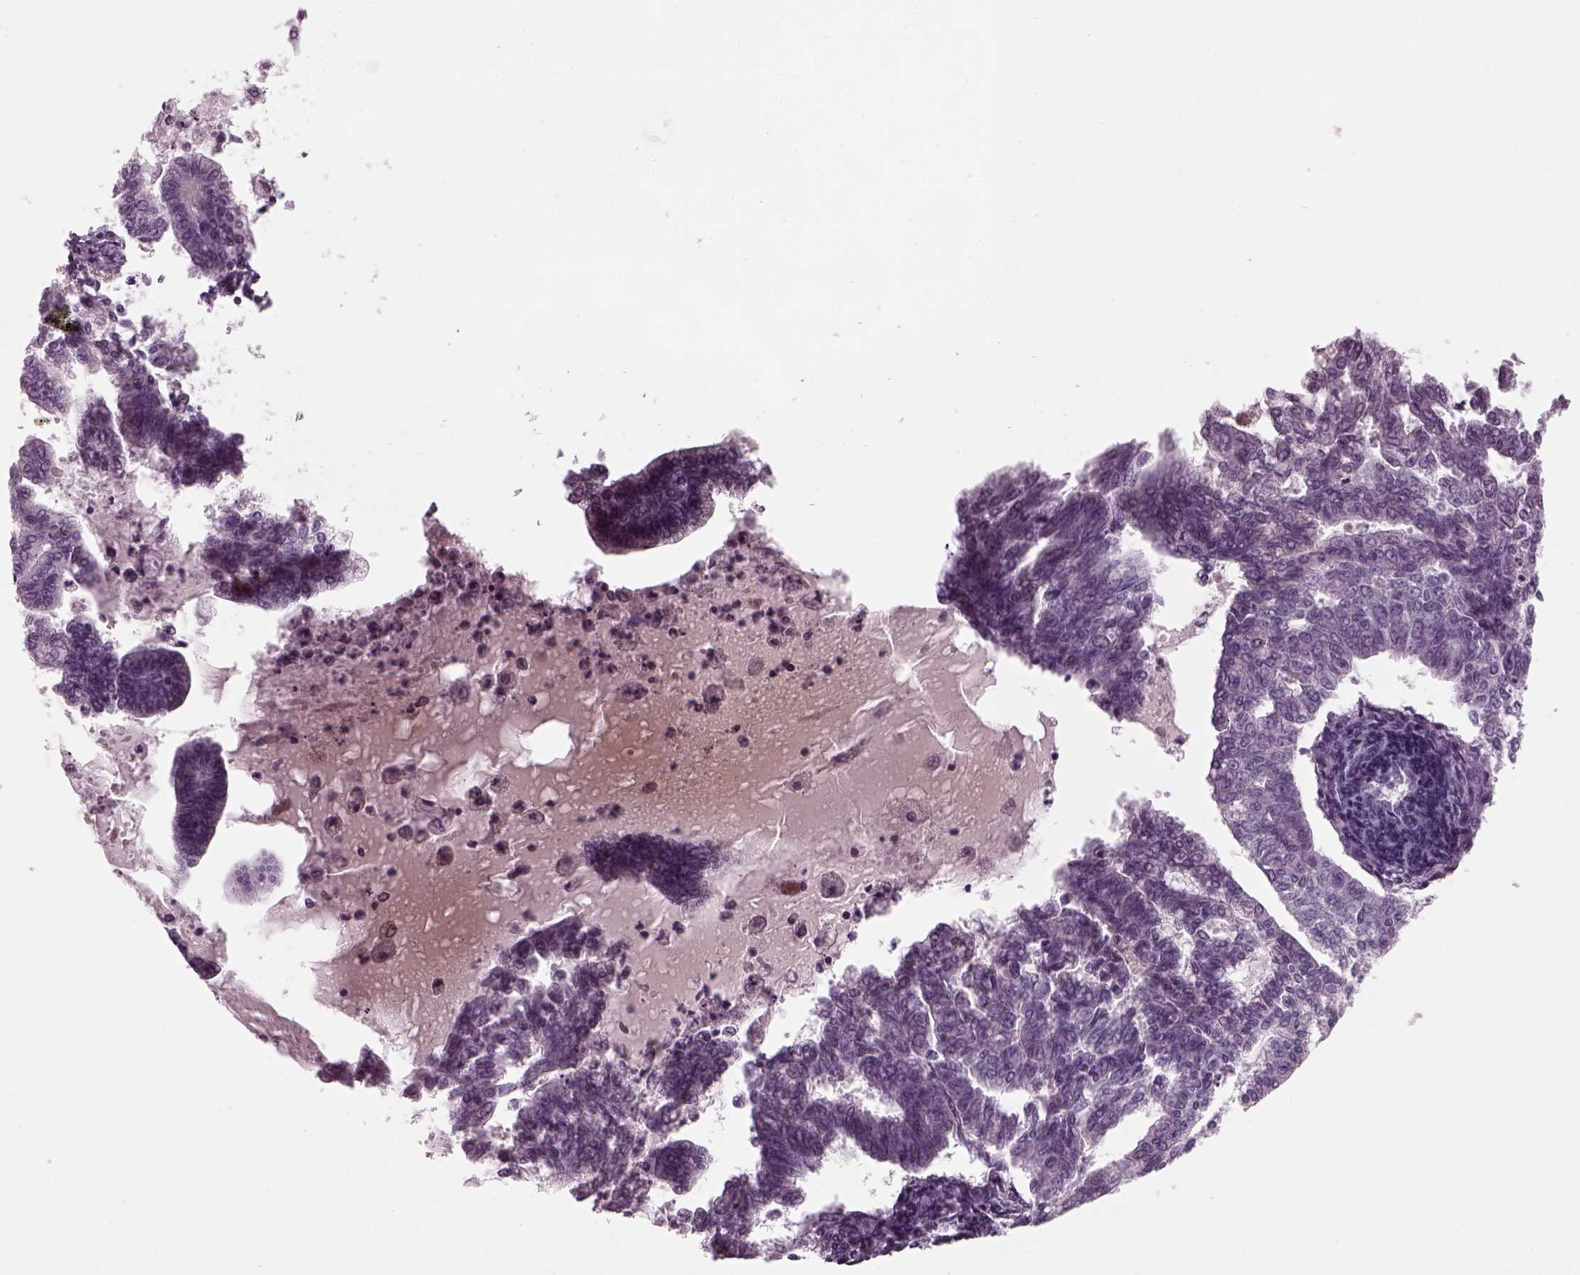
{"staining": {"intensity": "negative", "quantity": "none", "location": "none"}, "tissue": "endometrial cancer", "cell_type": "Tumor cells", "image_type": "cancer", "snomed": [{"axis": "morphology", "description": "Adenocarcinoma, NOS"}, {"axis": "topography", "description": "Endometrium"}], "caption": "Tumor cells are negative for brown protein staining in adenocarcinoma (endometrial).", "gene": "DPYSL5", "patient": {"sex": "female", "age": 79}}